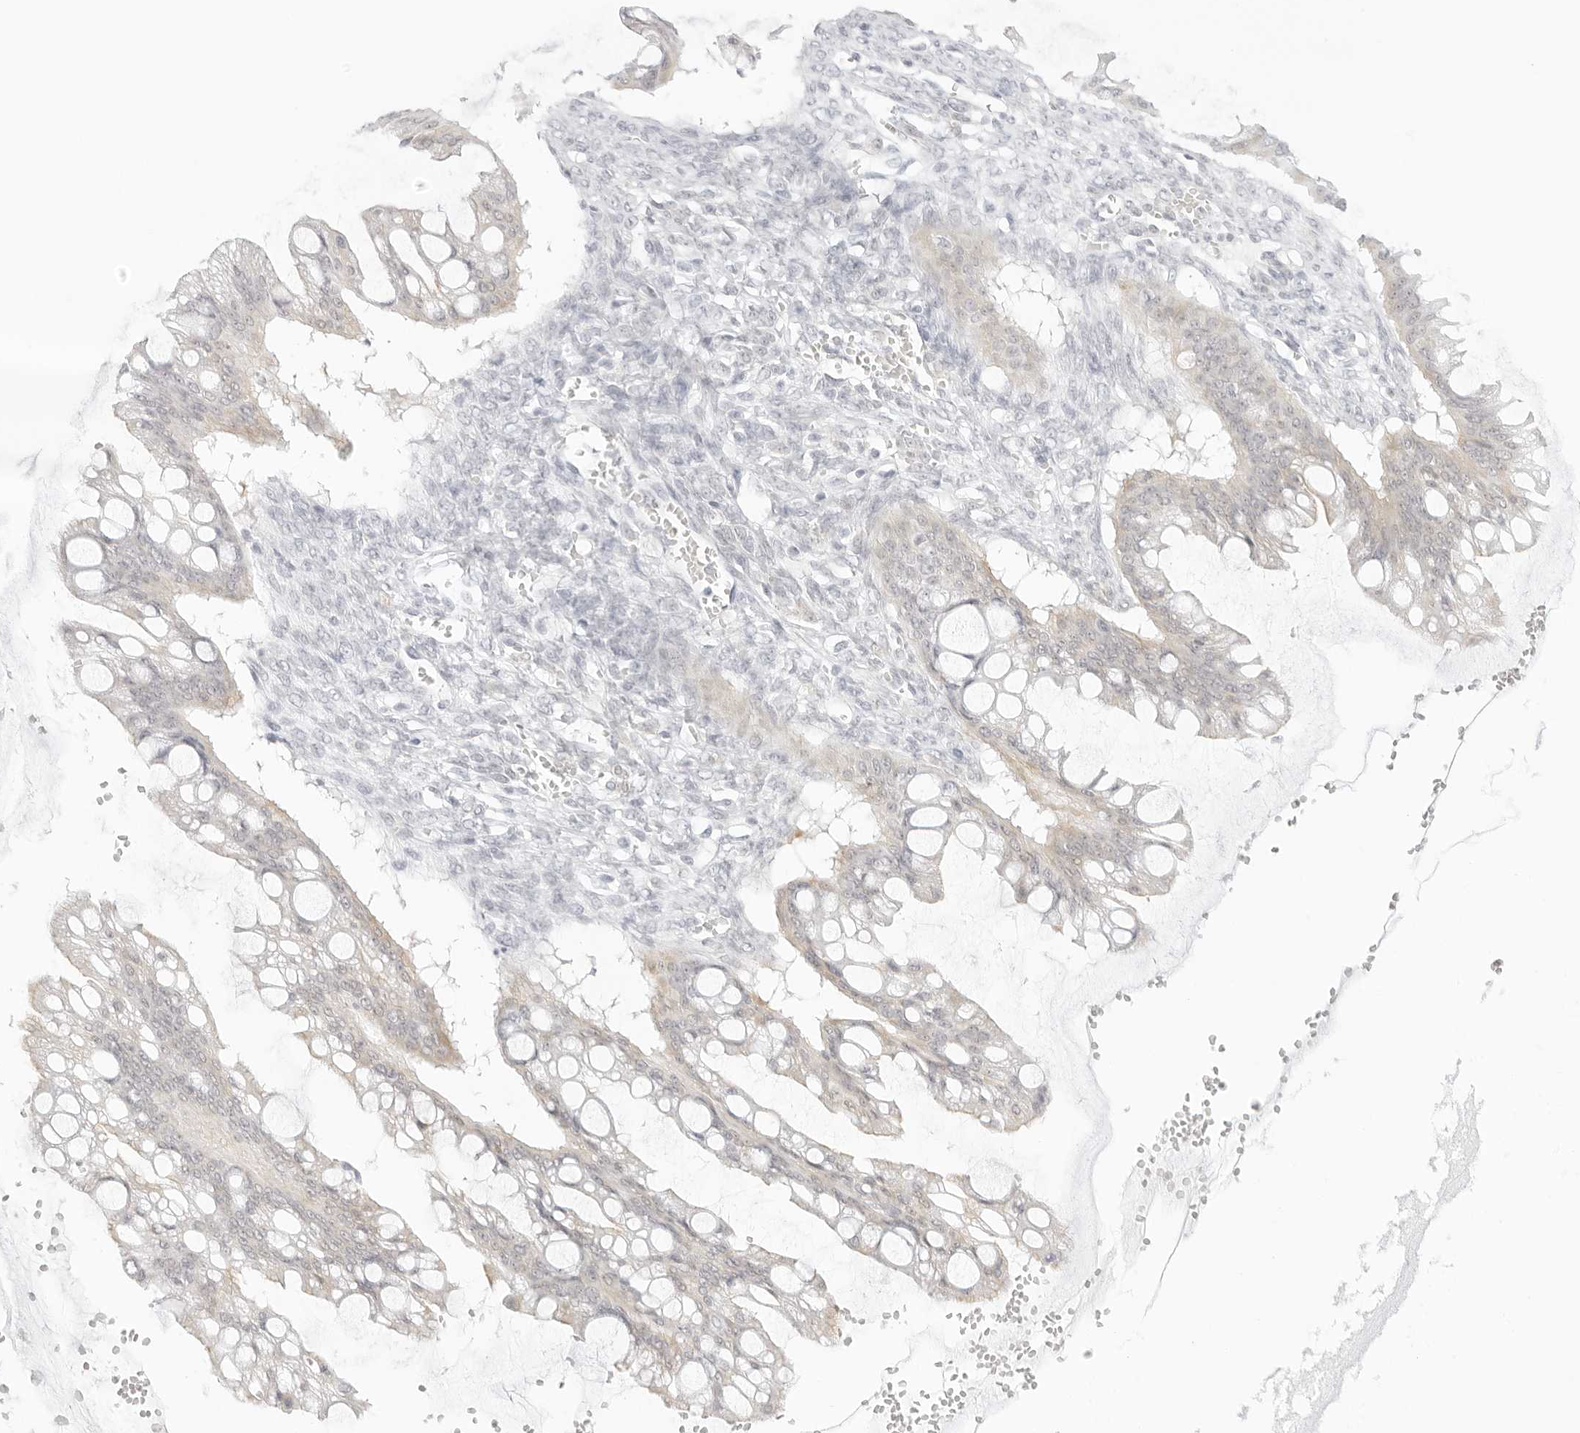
{"staining": {"intensity": "negative", "quantity": "none", "location": "none"}, "tissue": "ovarian cancer", "cell_type": "Tumor cells", "image_type": "cancer", "snomed": [{"axis": "morphology", "description": "Cystadenocarcinoma, mucinous, NOS"}, {"axis": "topography", "description": "Ovary"}], "caption": "An image of ovarian mucinous cystadenocarcinoma stained for a protein displays no brown staining in tumor cells.", "gene": "MED18", "patient": {"sex": "female", "age": 73}}